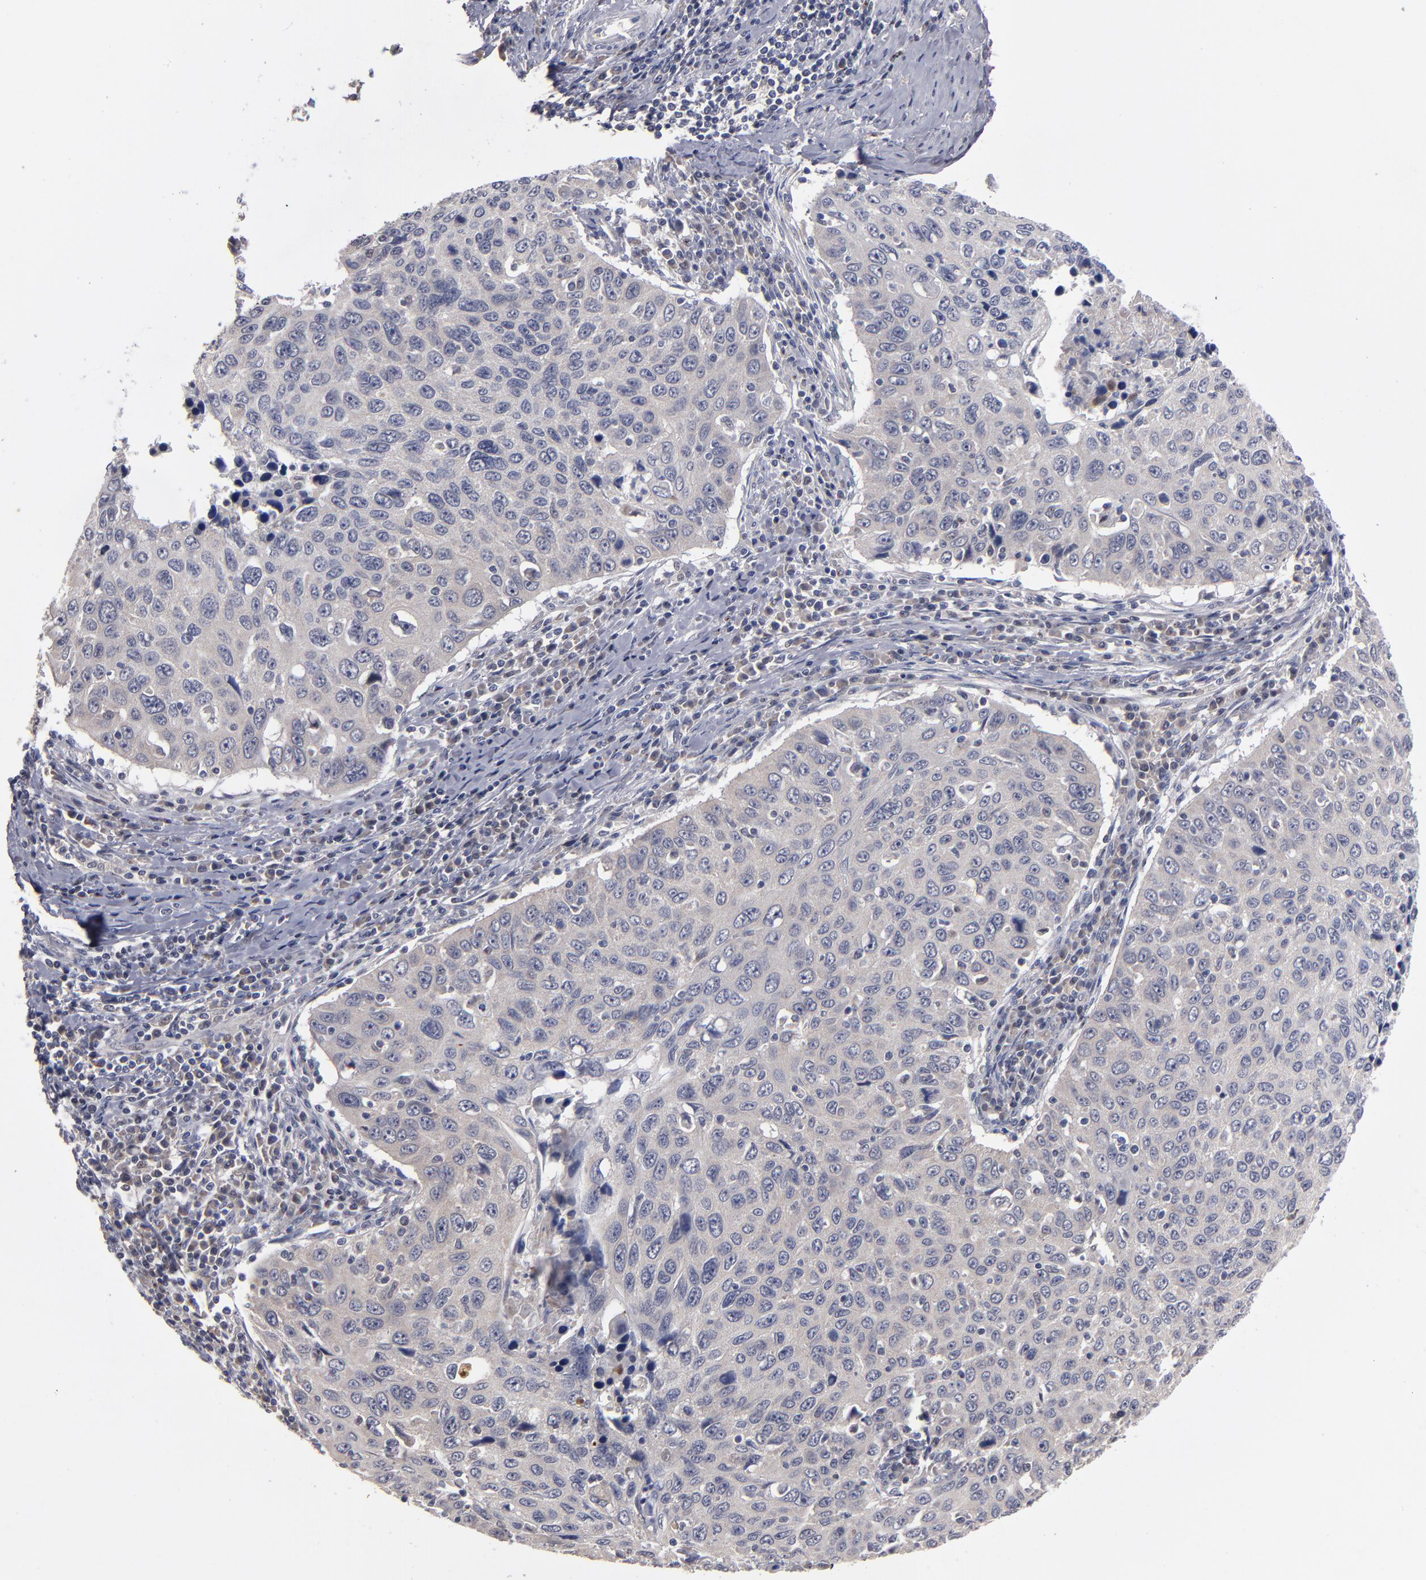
{"staining": {"intensity": "weak", "quantity": ">75%", "location": "cytoplasmic/membranous"}, "tissue": "cervical cancer", "cell_type": "Tumor cells", "image_type": "cancer", "snomed": [{"axis": "morphology", "description": "Squamous cell carcinoma, NOS"}, {"axis": "topography", "description": "Cervix"}], "caption": "Brown immunohistochemical staining in cervical squamous cell carcinoma shows weak cytoplasmic/membranous staining in about >75% of tumor cells.", "gene": "EXD2", "patient": {"sex": "female", "age": 53}}